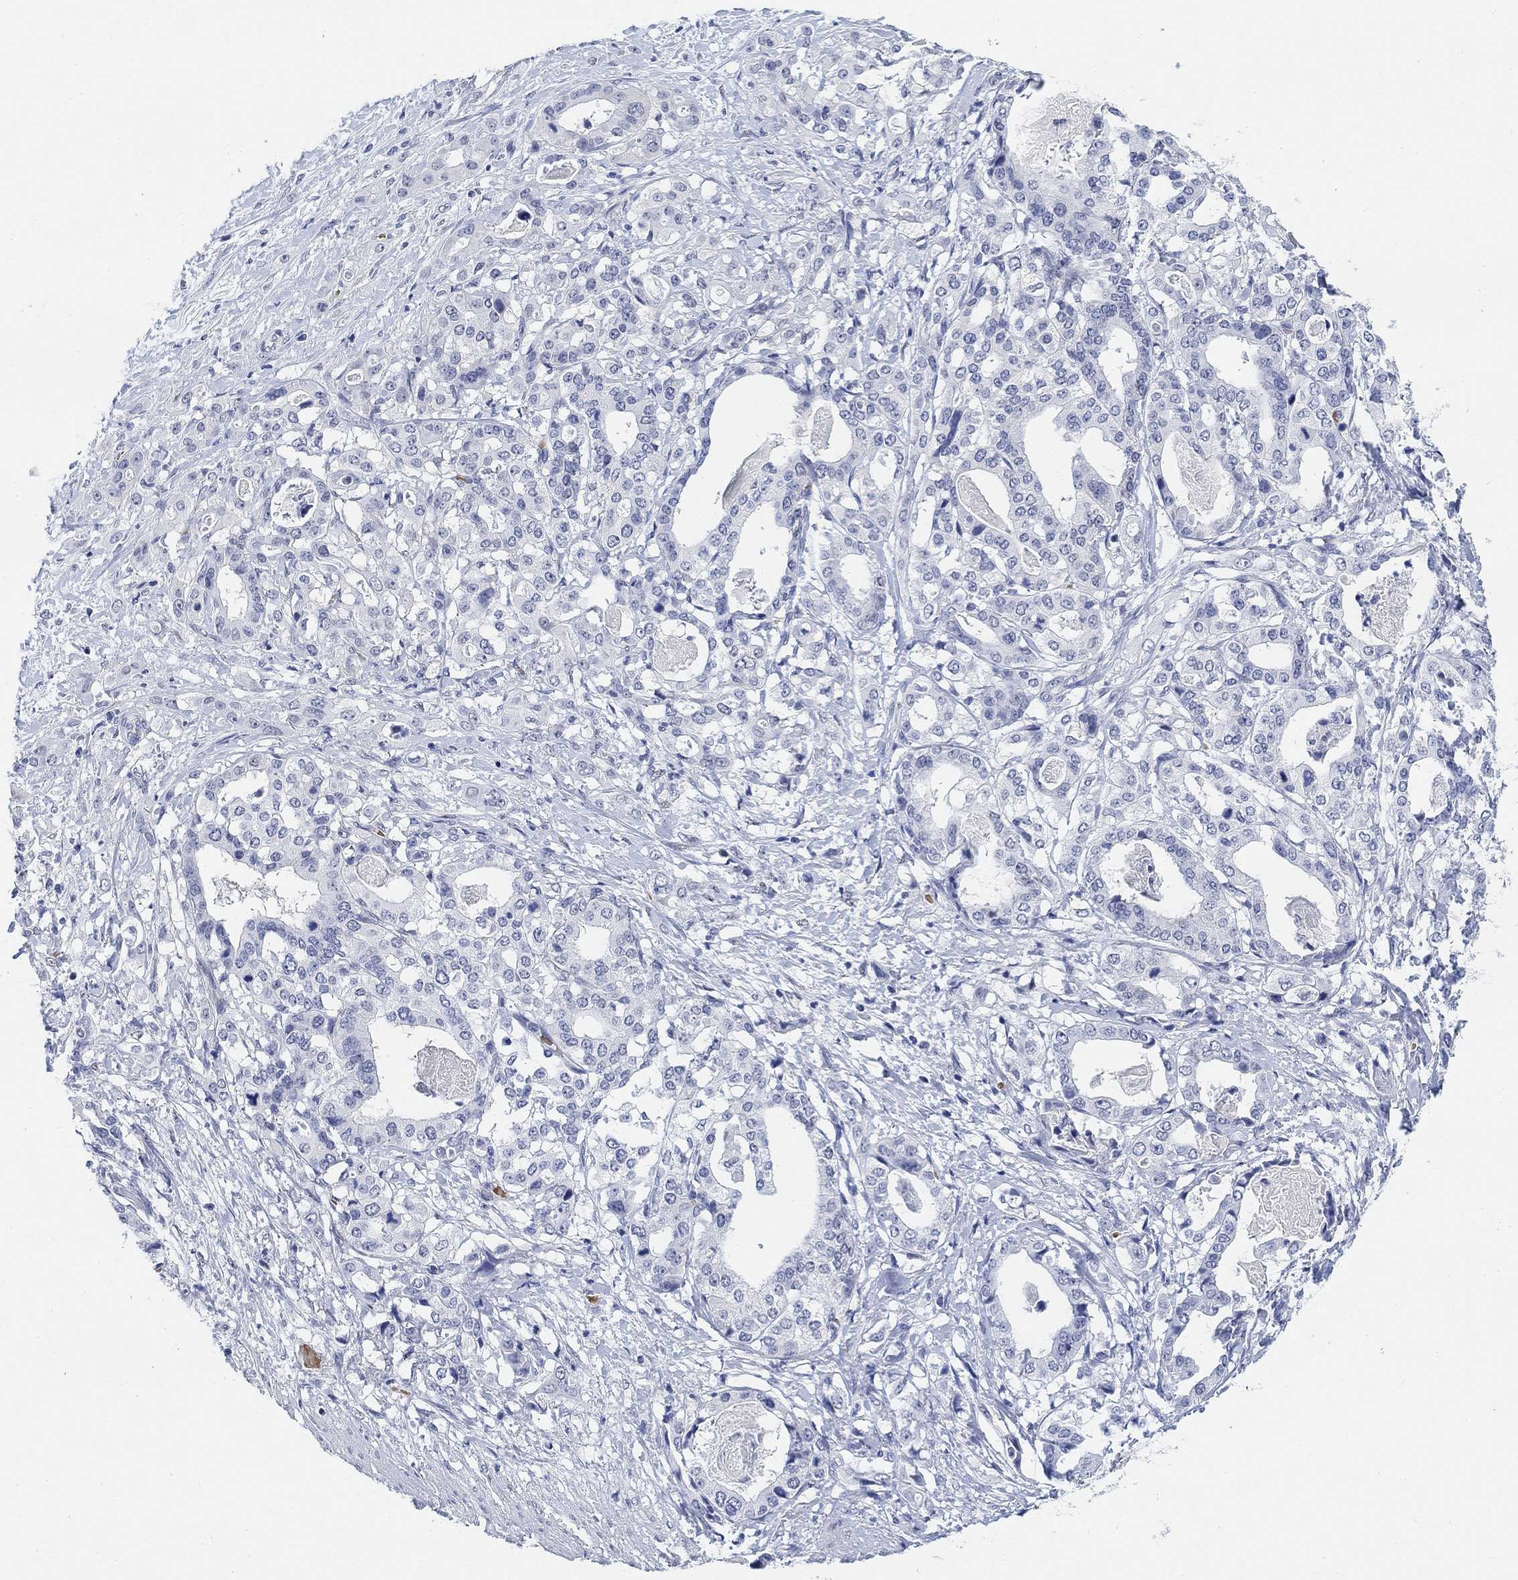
{"staining": {"intensity": "negative", "quantity": "none", "location": "none"}, "tissue": "stomach cancer", "cell_type": "Tumor cells", "image_type": "cancer", "snomed": [{"axis": "morphology", "description": "Adenocarcinoma, NOS"}, {"axis": "topography", "description": "Stomach"}], "caption": "IHC of stomach cancer shows no expression in tumor cells.", "gene": "PAX6", "patient": {"sex": "male", "age": 48}}